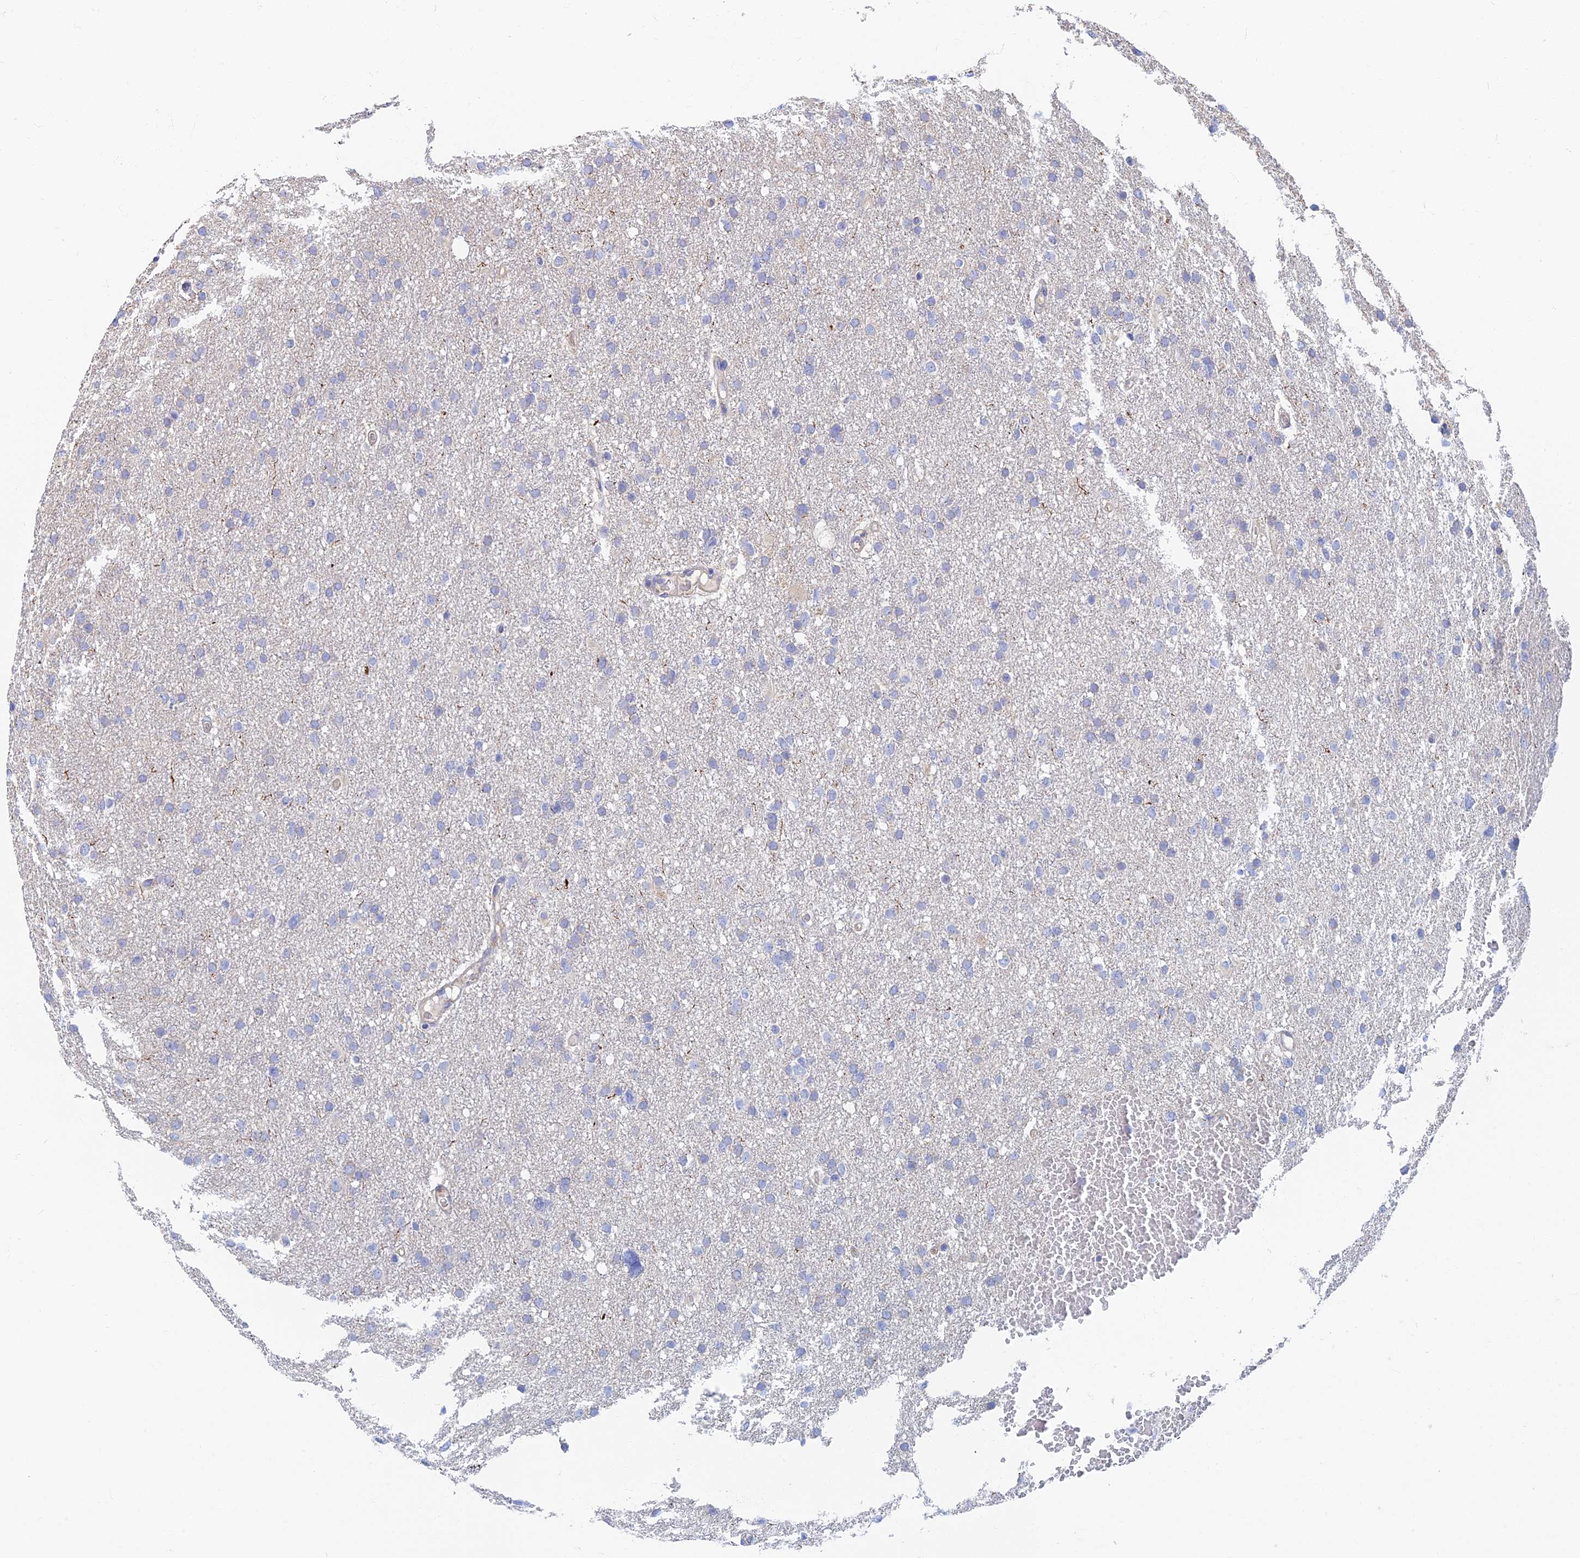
{"staining": {"intensity": "negative", "quantity": "none", "location": "none"}, "tissue": "glioma", "cell_type": "Tumor cells", "image_type": "cancer", "snomed": [{"axis": "morphology", "description": "Glioma, malignant, High grade"}, {"axis": "topography", "description": "Cerebral cortex"}], "caption": "Immunohistochemical staining of malignant glioma (high-grade) shows no significant staining in tumor cells.", "gene": "TMEM44", "patient": {"sex": "female", "age": 36}}